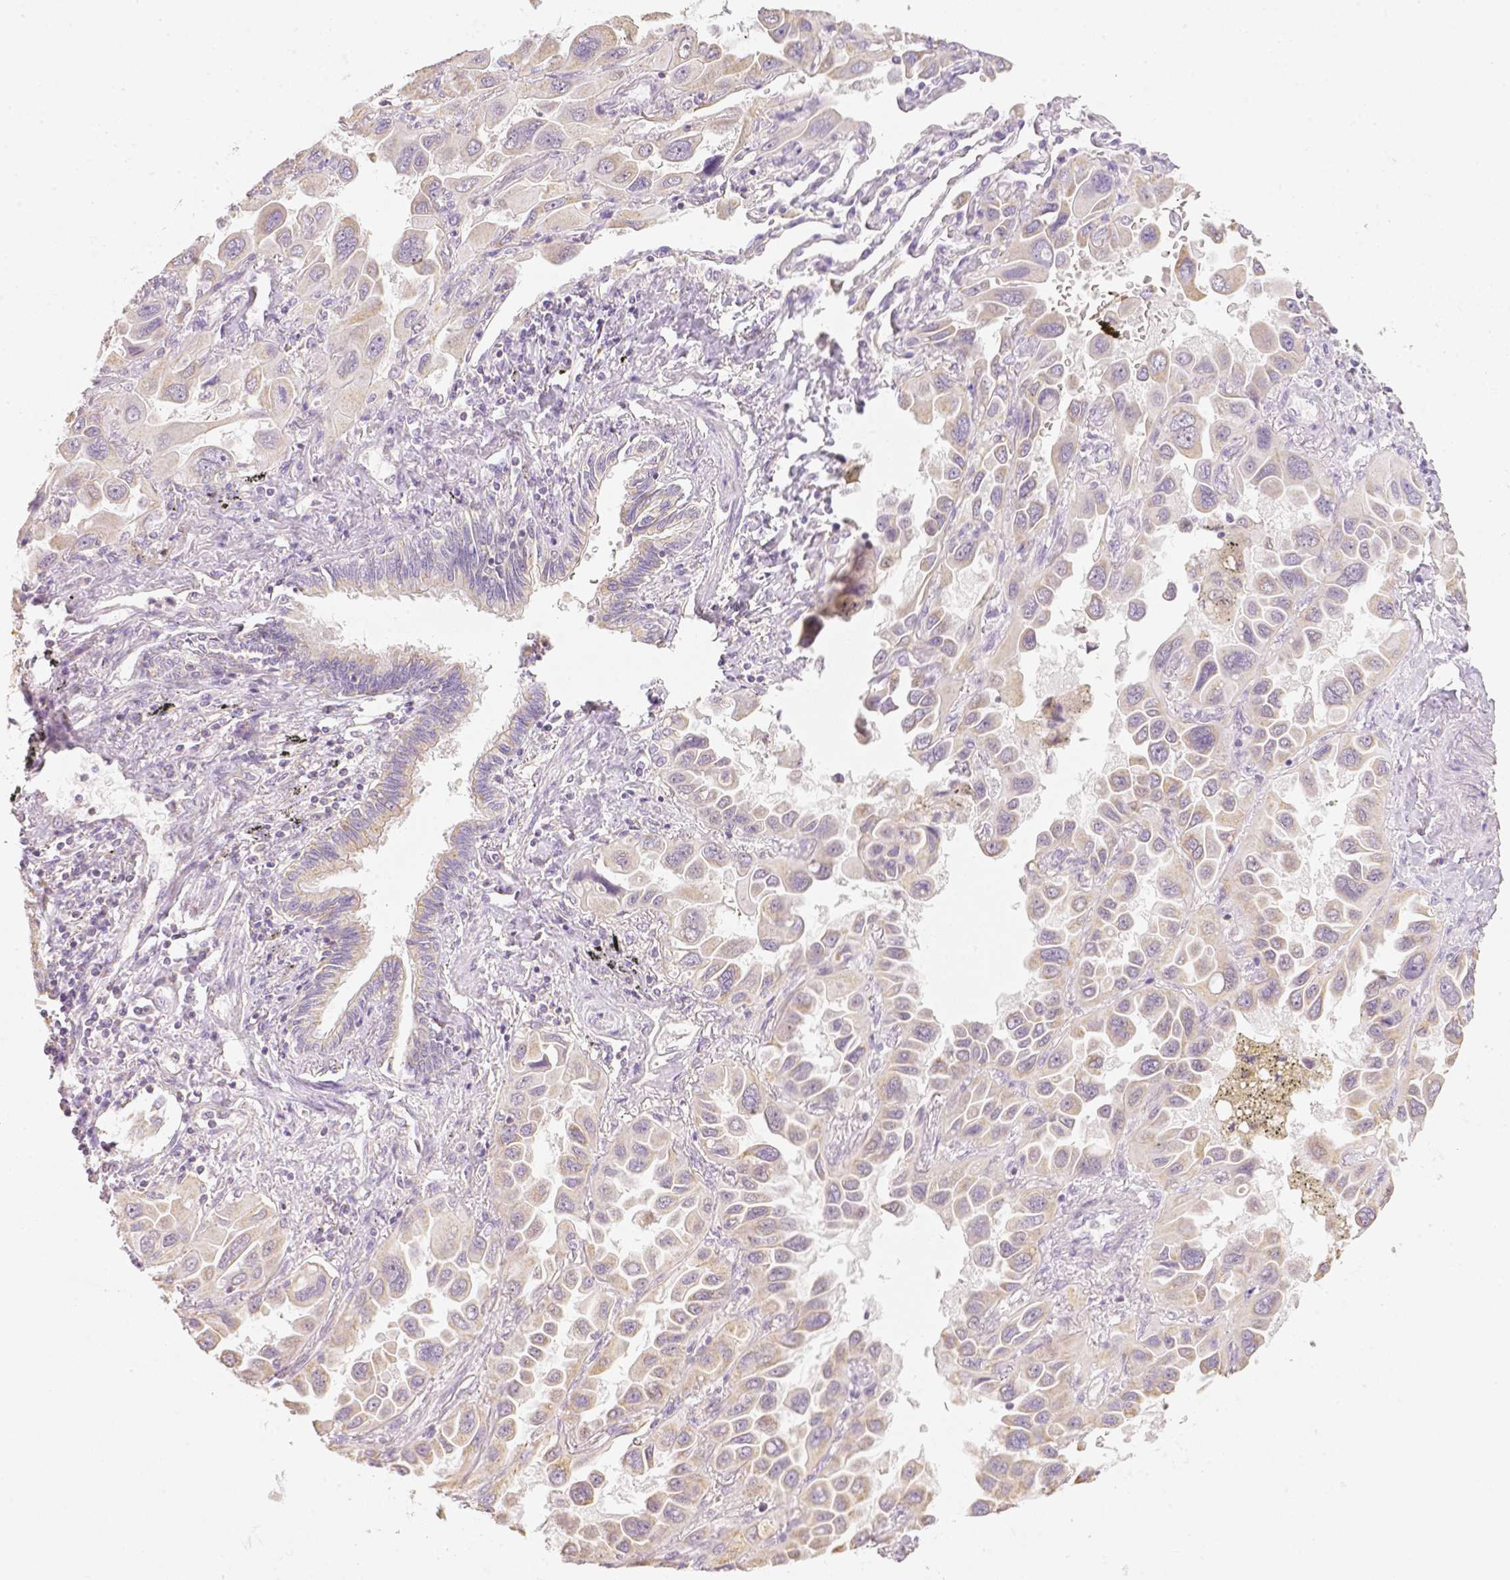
{"staining": {"intensity": "weak", "quantity": ">75%", "location": "cytoplasmic/membranous"}, "tissue": "lung cancer", "cell_type": "Tumor cells", "image_type": "cancer", "snomed": [{"axis": "morphology", "description": "Adenocarcinoma, NOS"}, {"axis": "topography", "description": "Lung"}], "caption": "High-power microscopy captured an immunohistochemistry histopathology image of lung cancer, revealing weak cytoplasmic/membranous positivity in about >75% of tumor cells. Using DAB (brown) and hematoxylin (blue) stains, captured at high magnification using brightfield microscopy.", "gene": "NVL", "patient": {"sex": "male", "age": 64}}